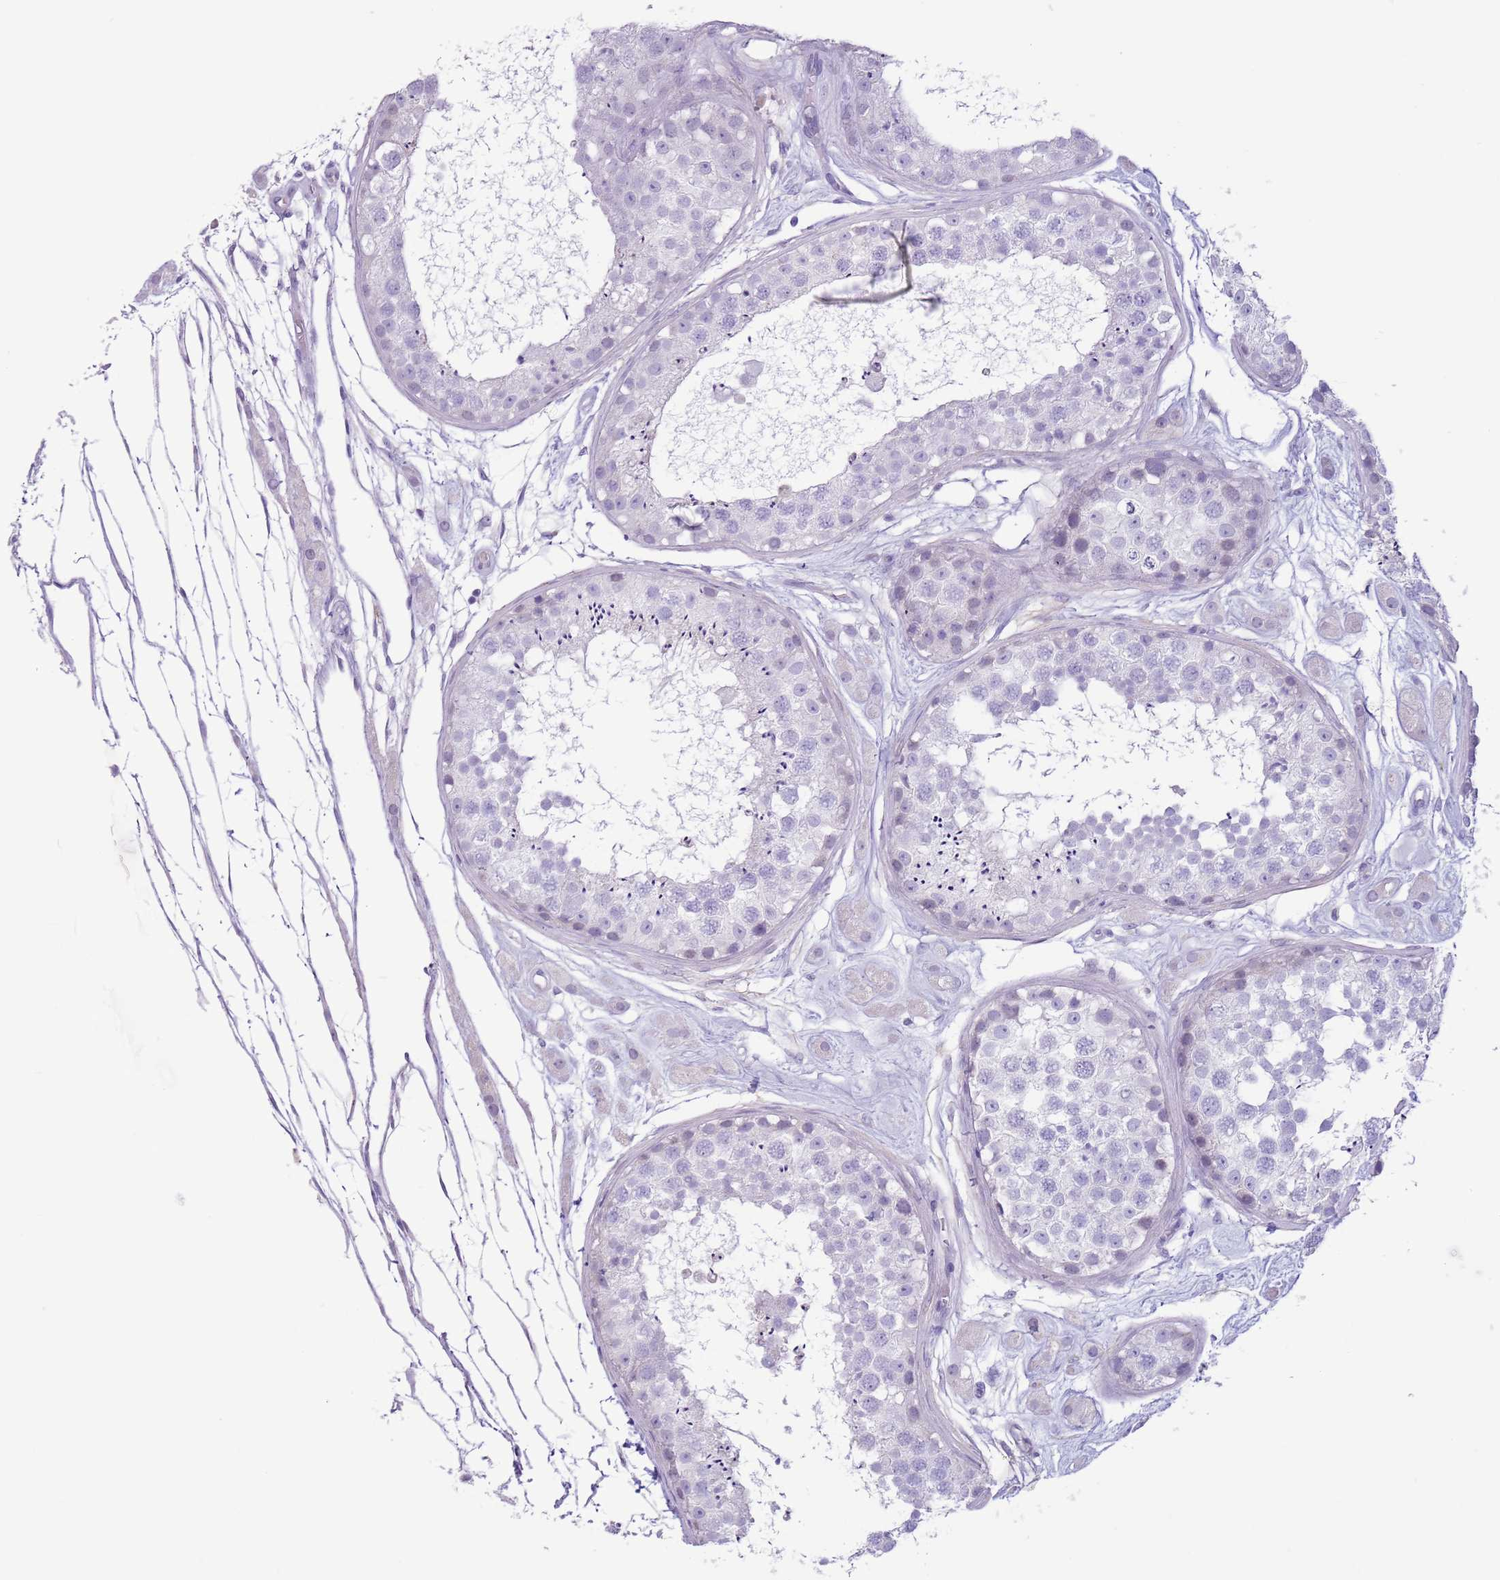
{"staining": {"intensity": "negative", "quantity": "none", "location": "none"}, "tissue": "testis", "cell_type": "Cells in seminiferous ducts", "image_type": "normal", "snomed": [{"axis": "morphology", "description": "Normal tissue, NOS"}, {"axis": "topography", "description": "Testis"}], "caption": "Image shows no significant protein positivity in cells in seminiferous ducts of normal testis.", "gene": "SLC7A14", "patient": {"sex": "male", "age": 25}}